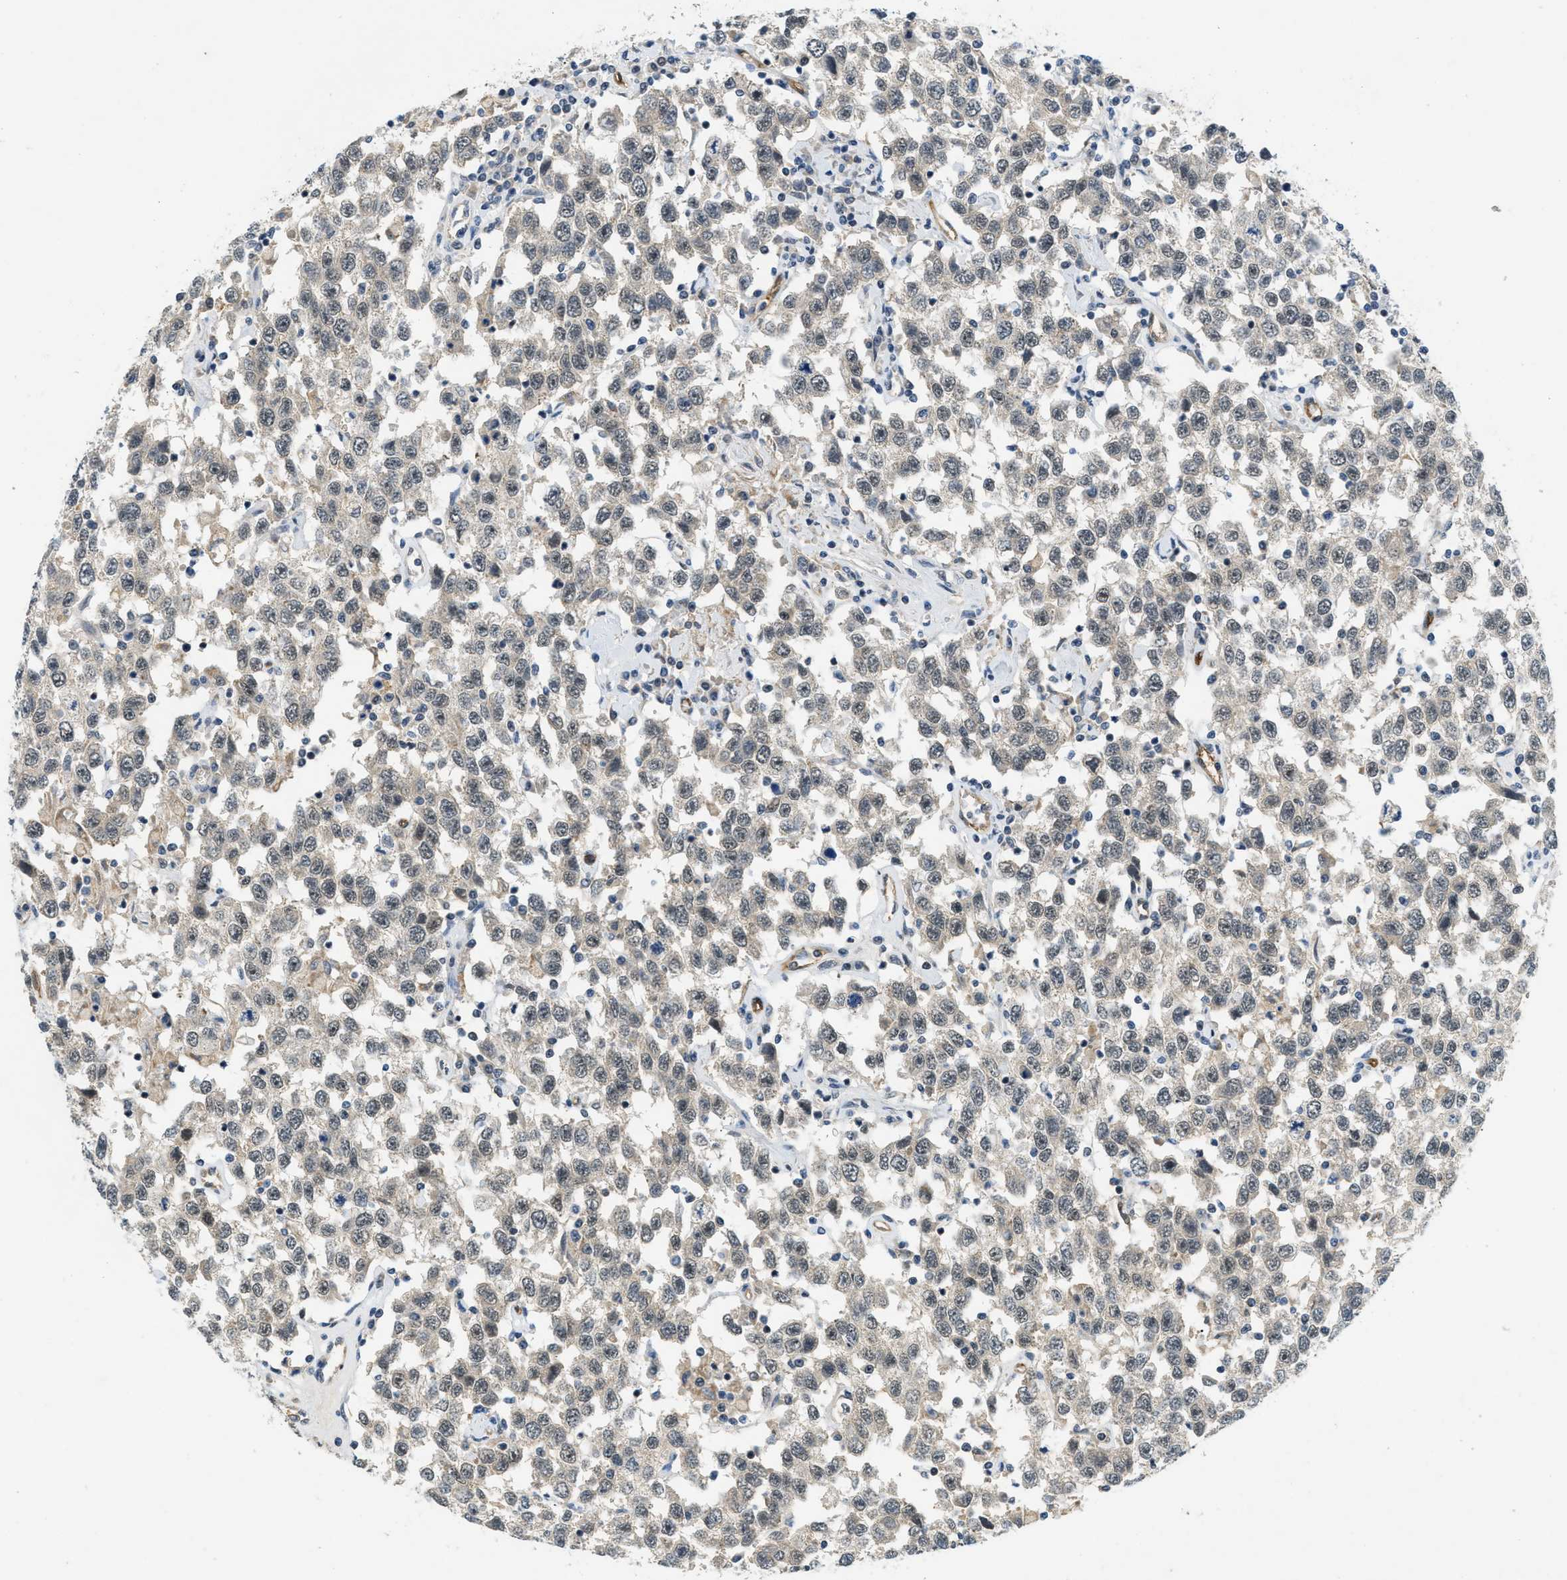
{"staining": {"intensity": "negative", "quantity": "none", "location": "none"}, "tissue": "testis cancer", "cell_type": "Tumor cells", "image_type": "cancer", "snomed": [{"axis": "morphology", "description": "Seminoma, NOS"}, {"axis": "topography", "description": "Testis"}], "caption": "IHC histopathology image of neoplastic tissue: testis cancer stained with DAB shows no significant protein expression in tumor cells.", "gene": "SLCO2A1", "patient": {"sex": "male", "age": 41}}